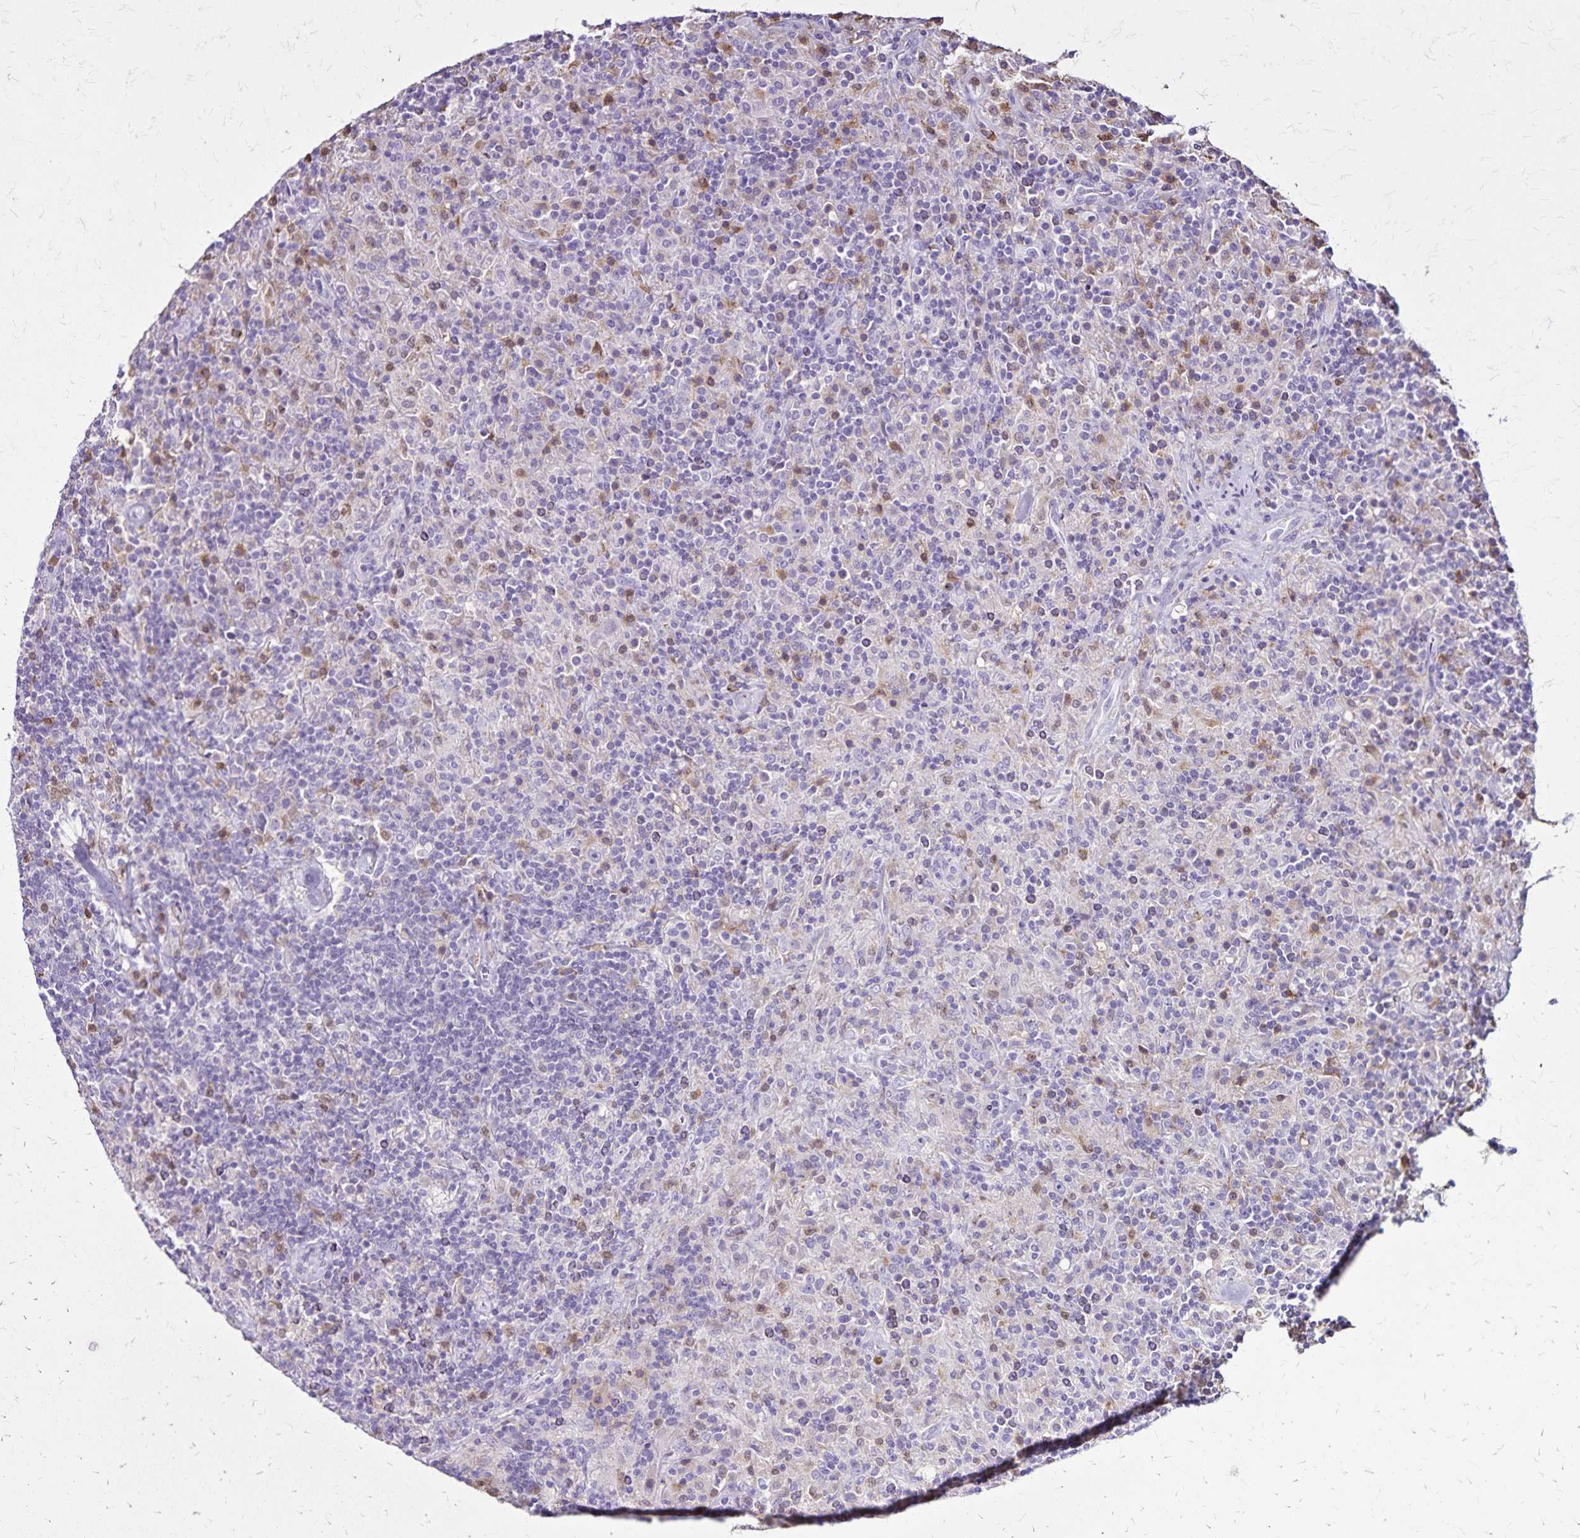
{"staining": {"intensity": "negative", "quantity": "none", "location": "none"}, "tissue": "lymphoma", "cell_type": "Tumor cells", "image_type": "cancer", "snomed": [{"axis": "morphology", "description": "Hodgkin's disease, NOS"}, {"axis": "topography", "description": "Lymph node"}], "caption": "Hodgkin's disease was stained to show a protein in brown. There is no significant positivity in tumor cells. (DAB immunohistochemistry (IHC) with hematoxylin counter stain).", "gene": "ULBP3", "patient": {"sex": "male", "age": 70}}